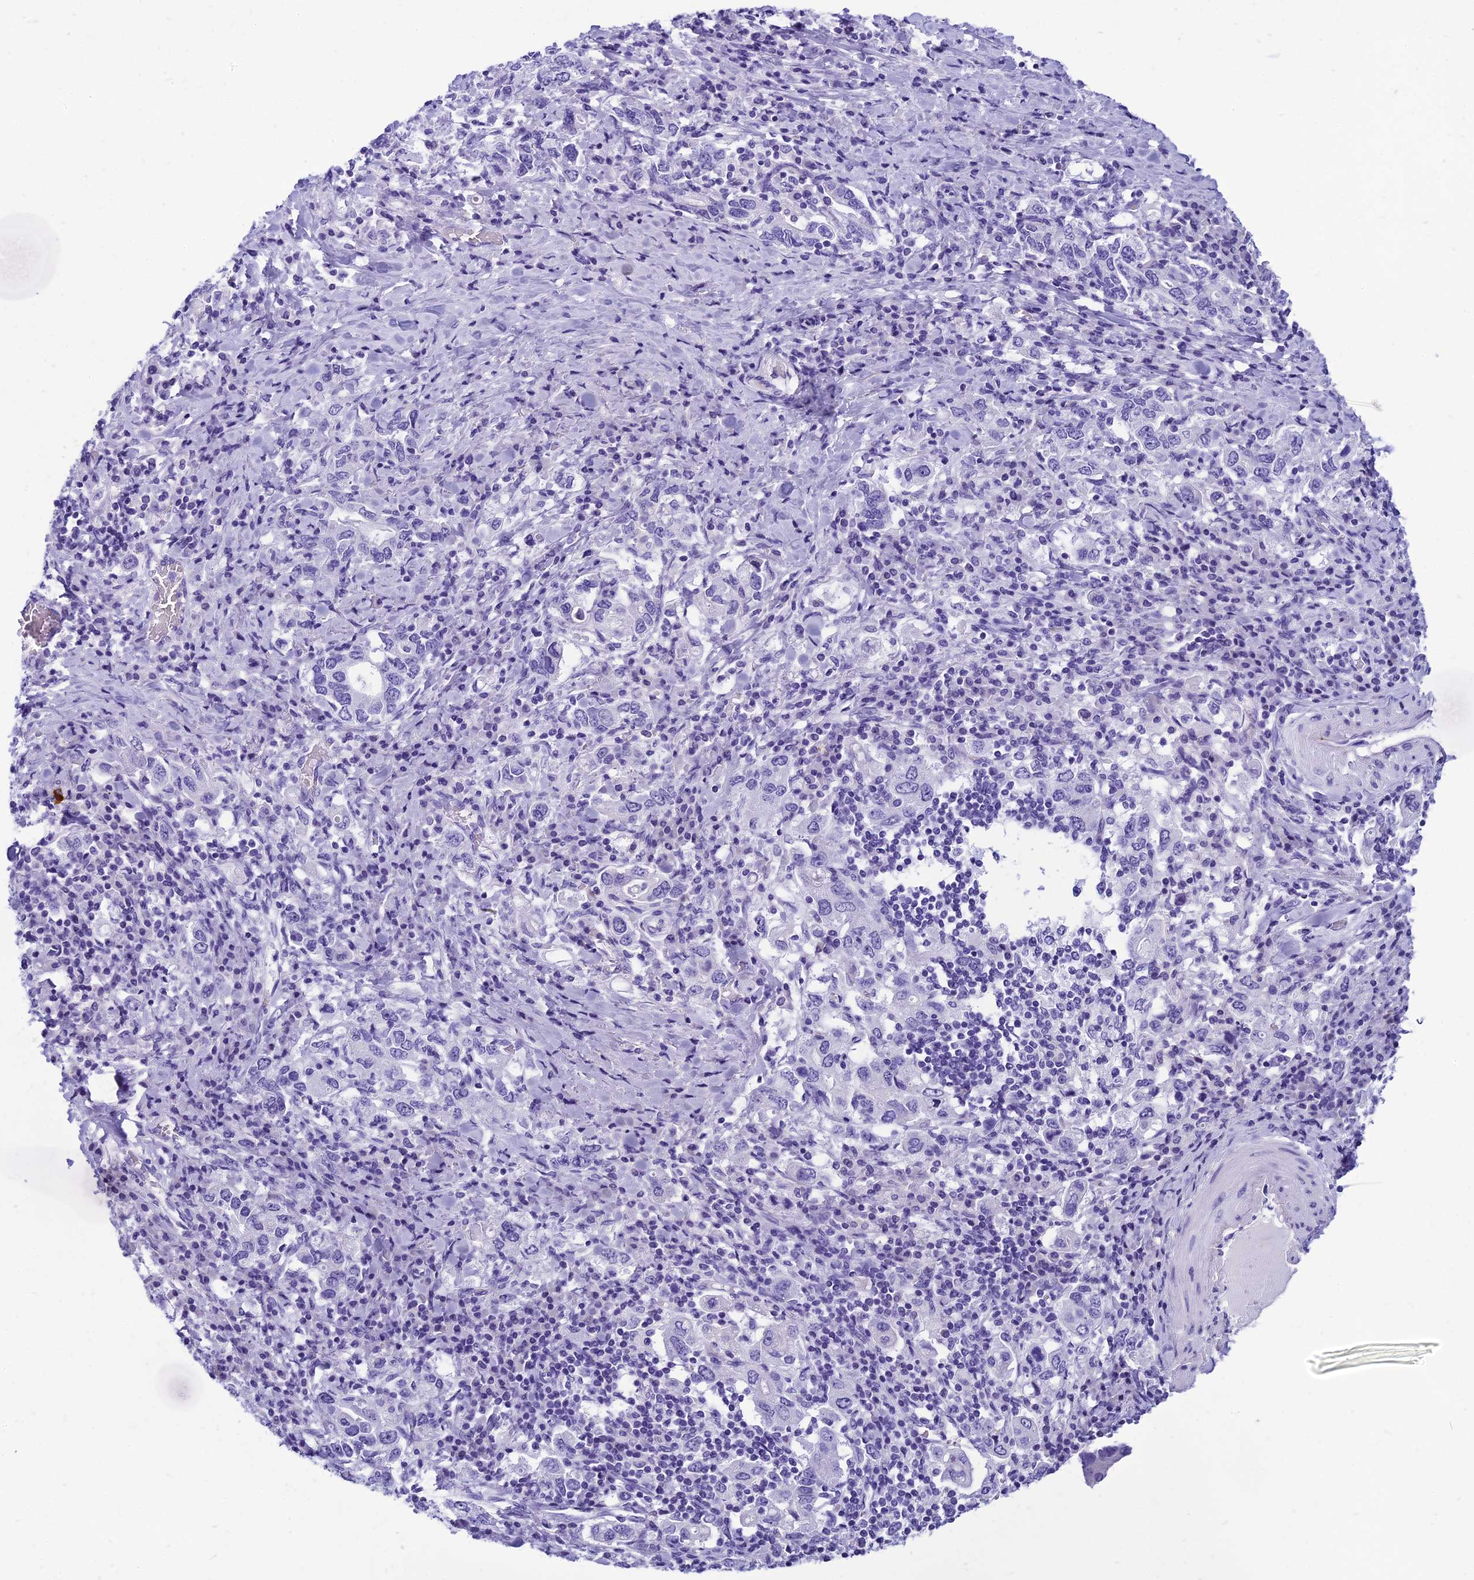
{"staining": {"intensity": "negative", "quantity": "none", "location": "none"}, "tissue": "stomach cancer", "cell_type": "Tumor cells", "image_type": "cancer", "snomed": [{"axis": "morphology", "description": "Adenocarcinoma, NOS"}, {"axis": "topography", "description": "Stomach, upper"}, {"axis": "topography", "description": "Stomach"}], "caption": "A high-resolution histopathology image shows immunohistochemistry (IHC) staining of stomach cancer, which exhibits no significant staining in tumor cells.", "gene": "KCTD14", "patient": {"sex": "male", "age": 62}}